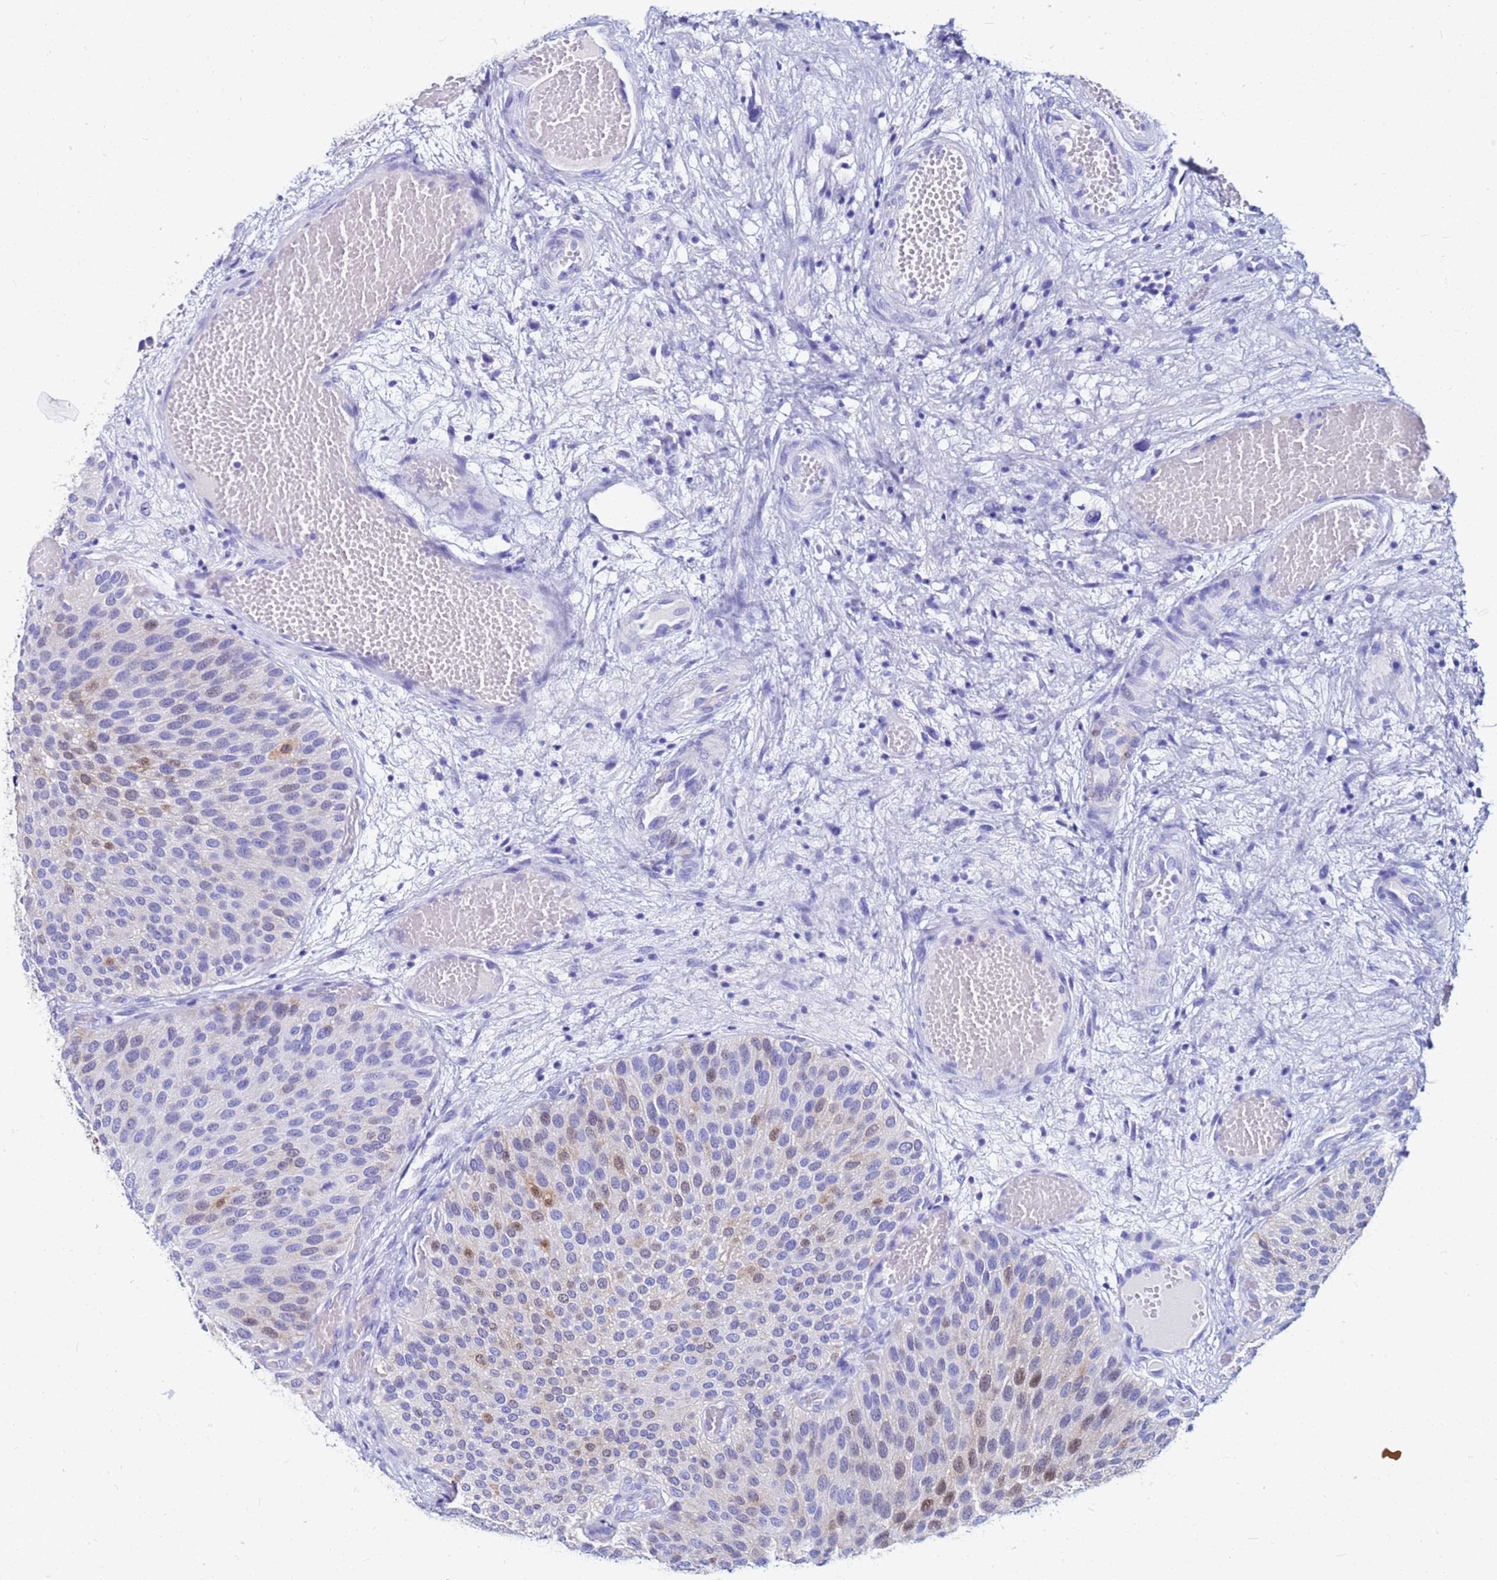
{"staining": {"intensity": "moderate", "quantity": "<25%", "location": "cytoplasmic/membranous,nuclear"}, "tissue": "urothelial cancer", "cell_type": "Tumor cells", "image_type": "cancer", "snomed": [{"axis": "morphology", "description": "Urothelial carcinoma, Low grade"}, {"axis": "topography", "description": "Urinary bladder"}], "caption": "A brown stain labels moderate cytoplasmic/membranous and nuclear positivity of a protein in urothelial cancer tumor cells. The staining is performed using DAB brown chromogen to label protein expression. The nuclei are counter-stained blue using hematoxylin.", "gene": "PPP1R14C", "patient": {"sex": "male", "age": 89}}